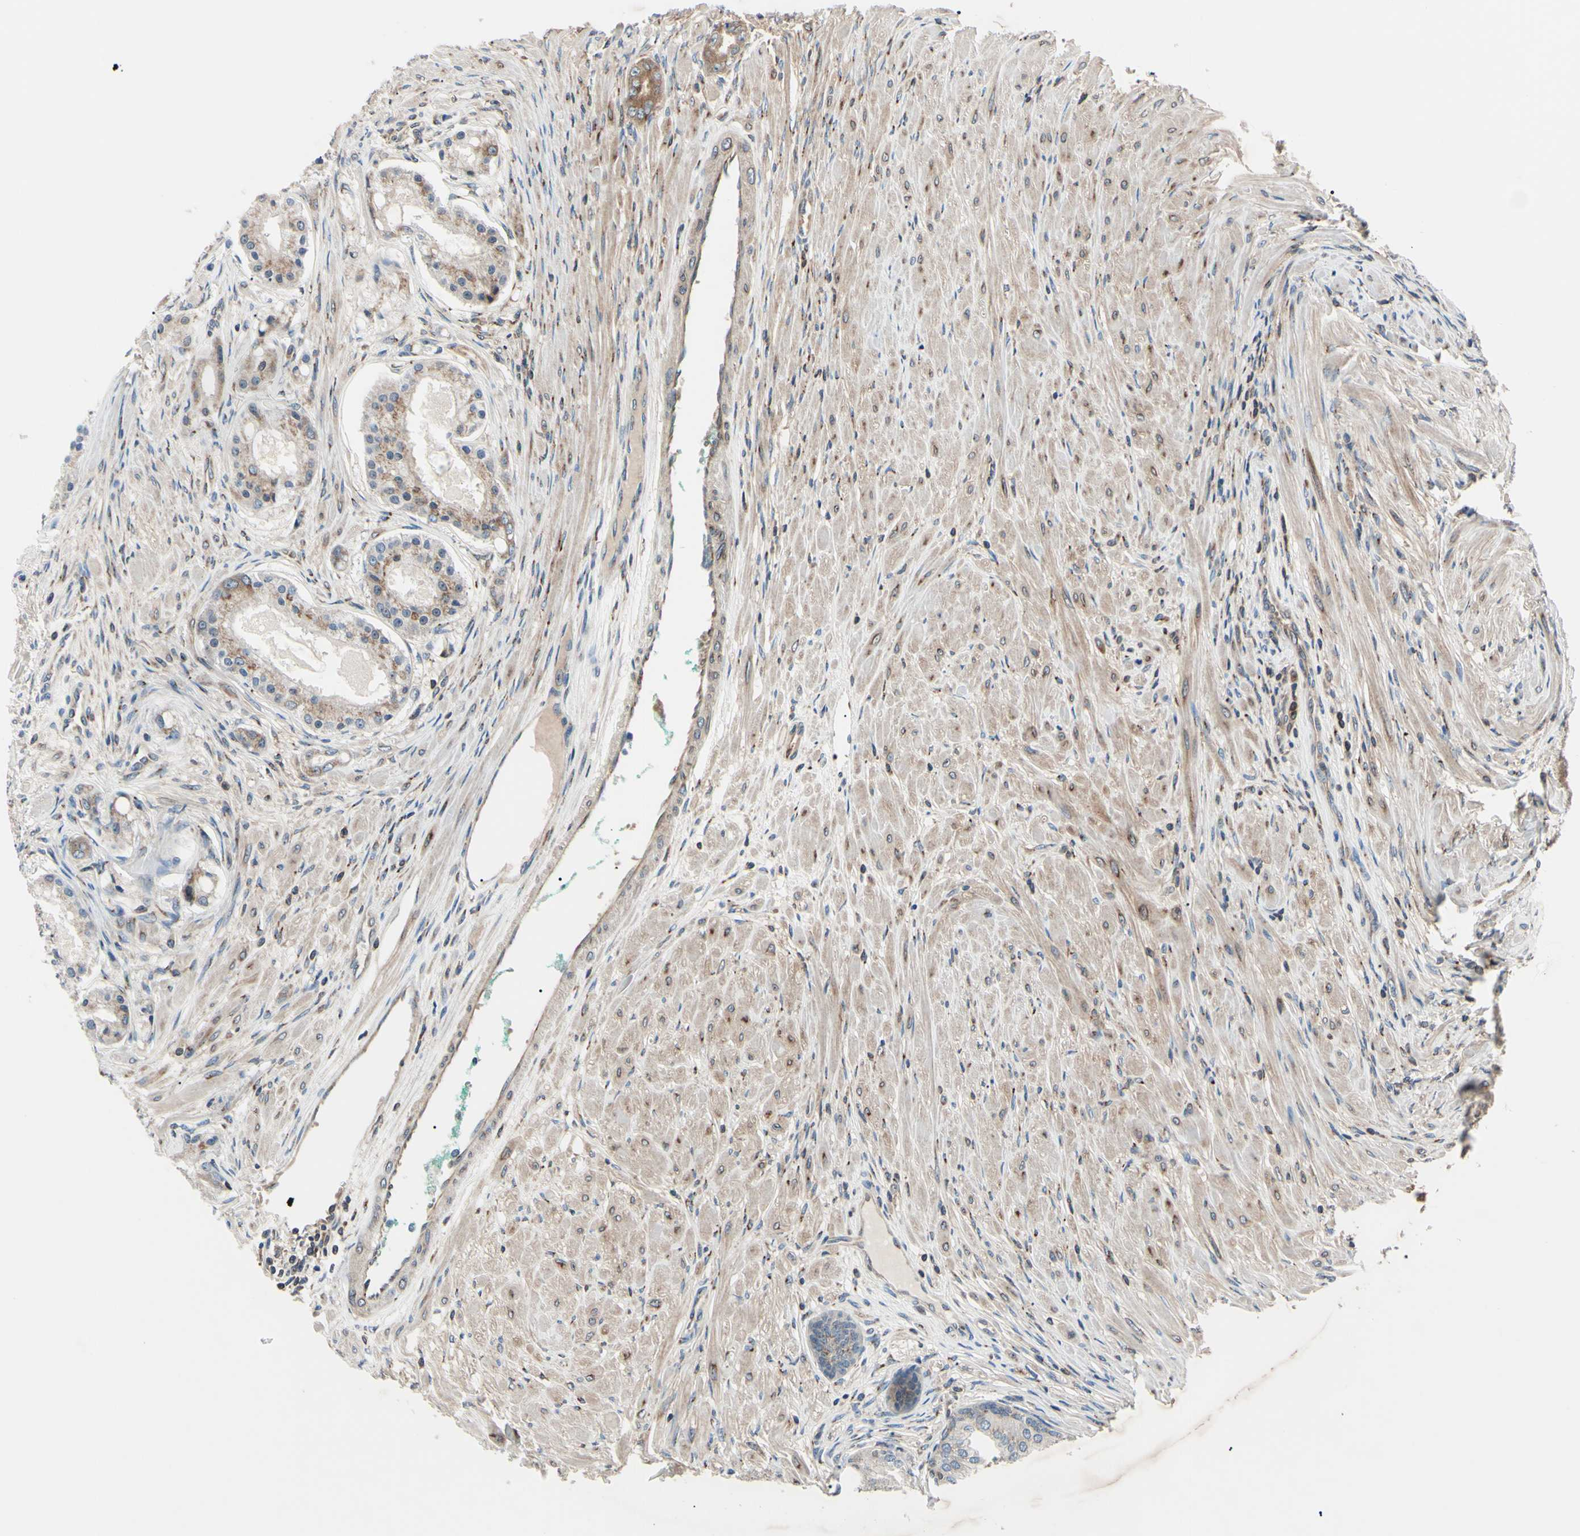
{"staining": {"intensity": "moderate", "quantity": "<25%", "location": "cytoplasmic/membranous"}, "tissue": "prostate cancer", "cell_type": "Tumor cells", "image_type": "cancer", "snomed": [{"axis": "morphology", "description": "Adenocarcinoma, High grade"}, {"axis": "topography", "description": "Prostate"}], "caption": "Protein staining reveals moderate cytoplasmic/membranous expression in about <25% of tumor cells in prostate adenocarcinoma (high-grade).", "gene": "MAPRE1", "patient": {"sex": "male", "age": 59}}